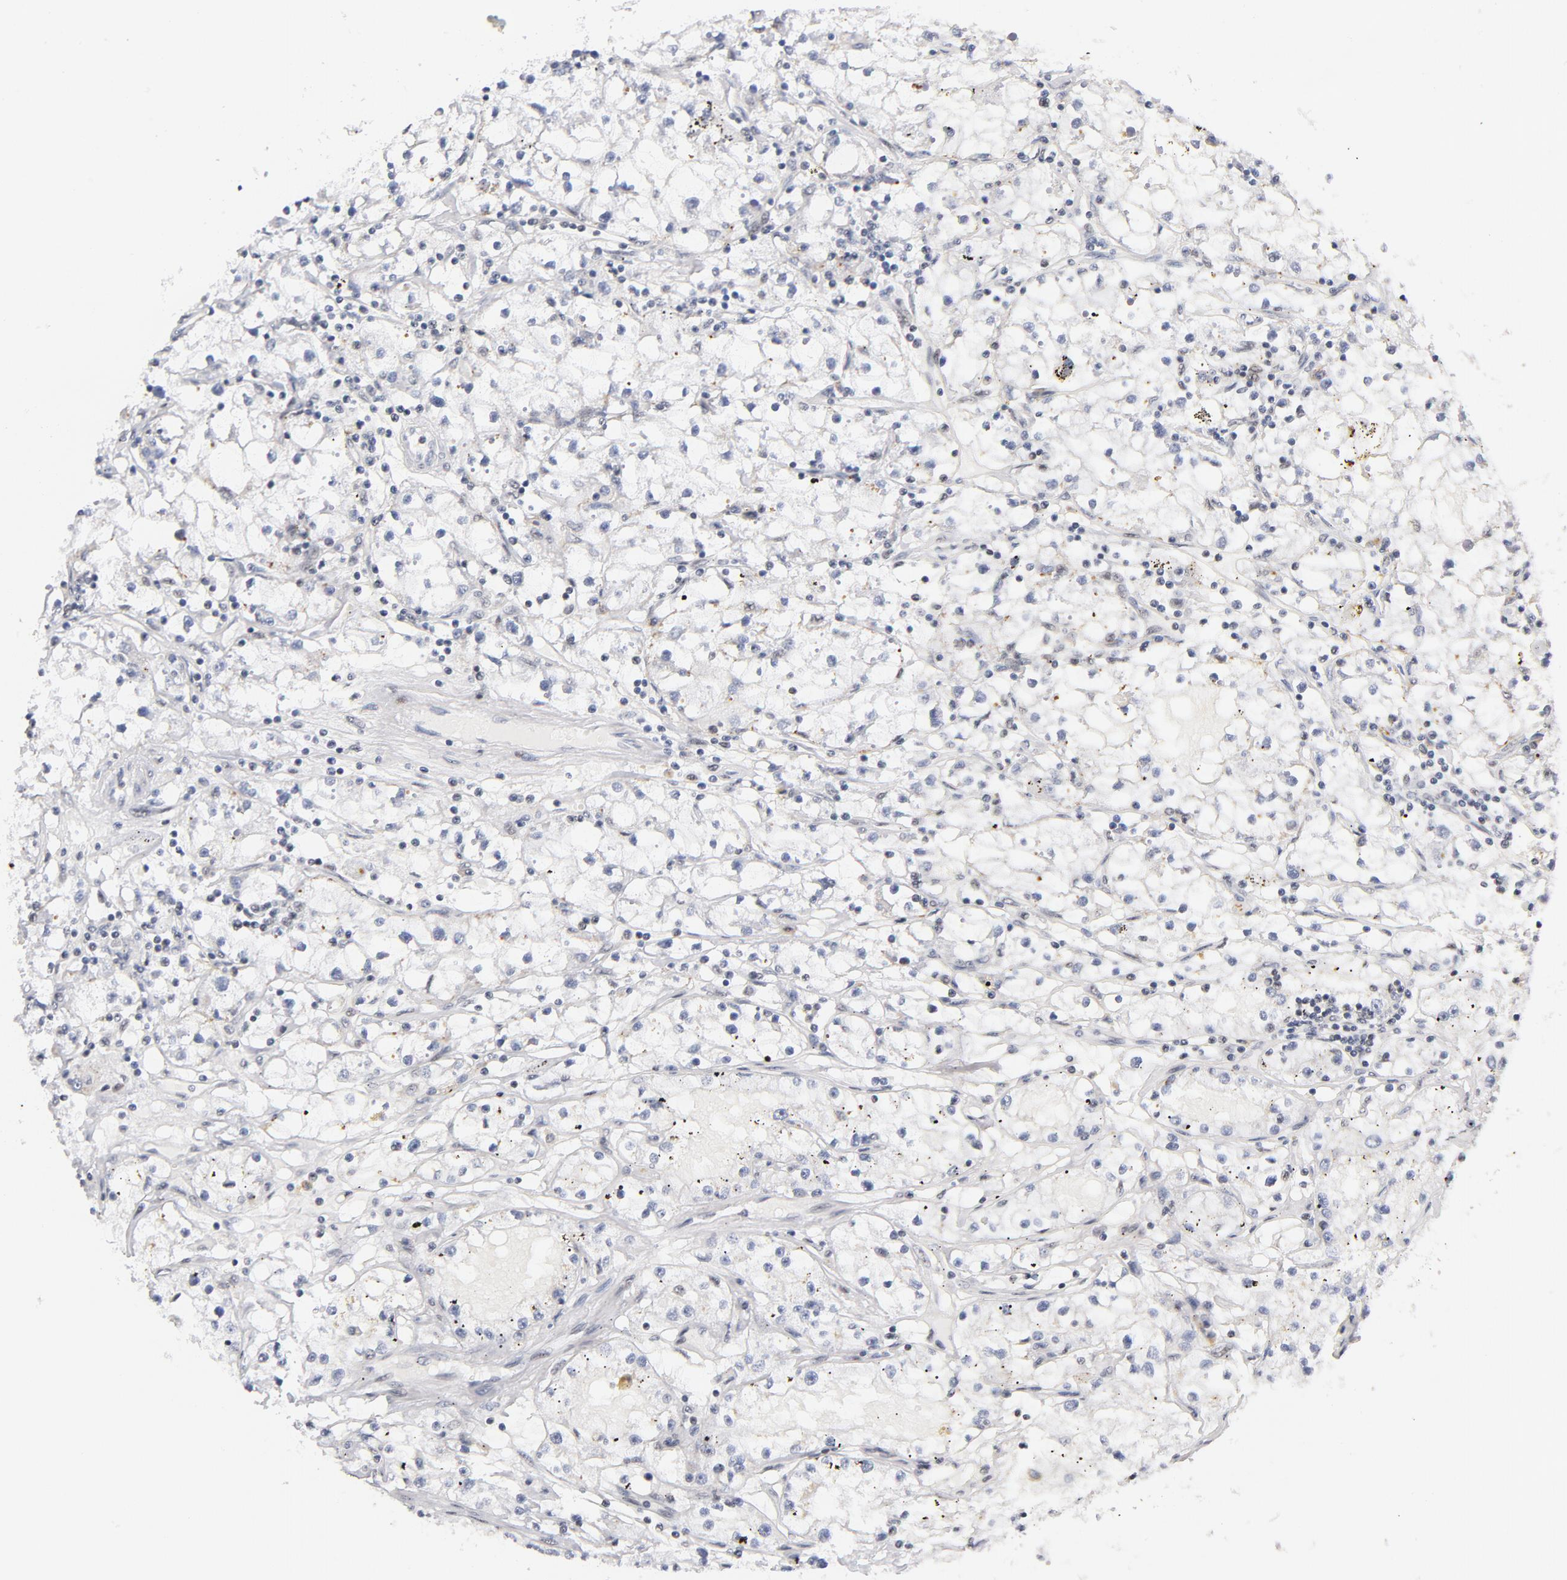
{"staining": {"intensity": "negative", "quantity": "none", "location": "none"}, "tissue": "renal cancer", "cell_type": "Tumor cells", "image_type": "cancer", "snomed": [{"axis": "morphology", "description": "Adenocarcinoma, NOS"}, {"axis": "topography", "description": "Kidney"}], "caption": "Protein analysis of renal cancer displays no significant positivity in tumor cells.", "gene": "BAP1", "patient": {"sex": "male", "age": 56}}